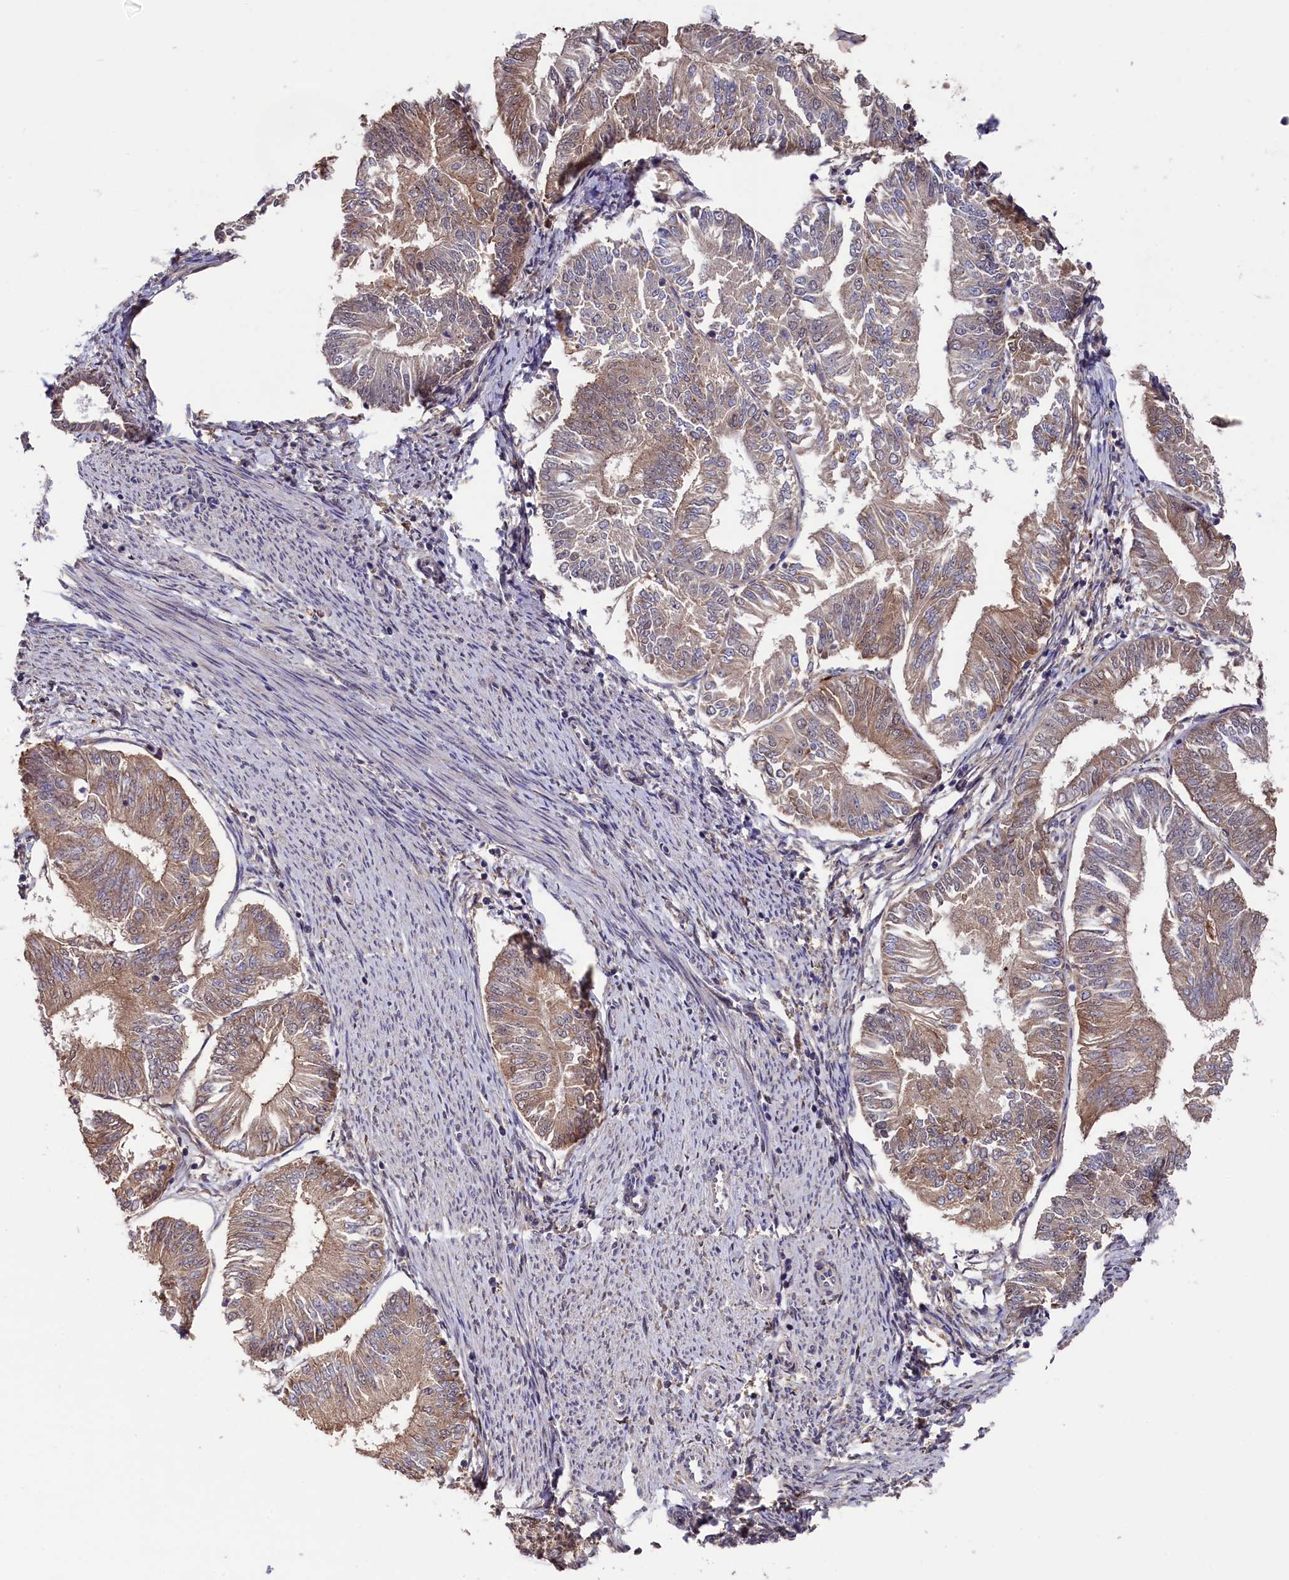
{"staining": {"intensity": "weak", "quantity": ">75%", "location": "cytoplasmic/membranous"}, "tissue": "endometrial cancer", "cell_type": "Tumor cells", "image_type": "cancer", "snomed": [{"axis": "morphology", "description": "Adenocarcinoma, NOS"}, {"axis": "topography", "description": "Endometrium"}], "caption": "A brown stain labels weak cytoplasmic/membranous expression of a protein in endometrial cancer (adenocarcinoma) tumor cells.", "gene": "SLC12A4", "patient": {"sex": "female", "age": 58}}